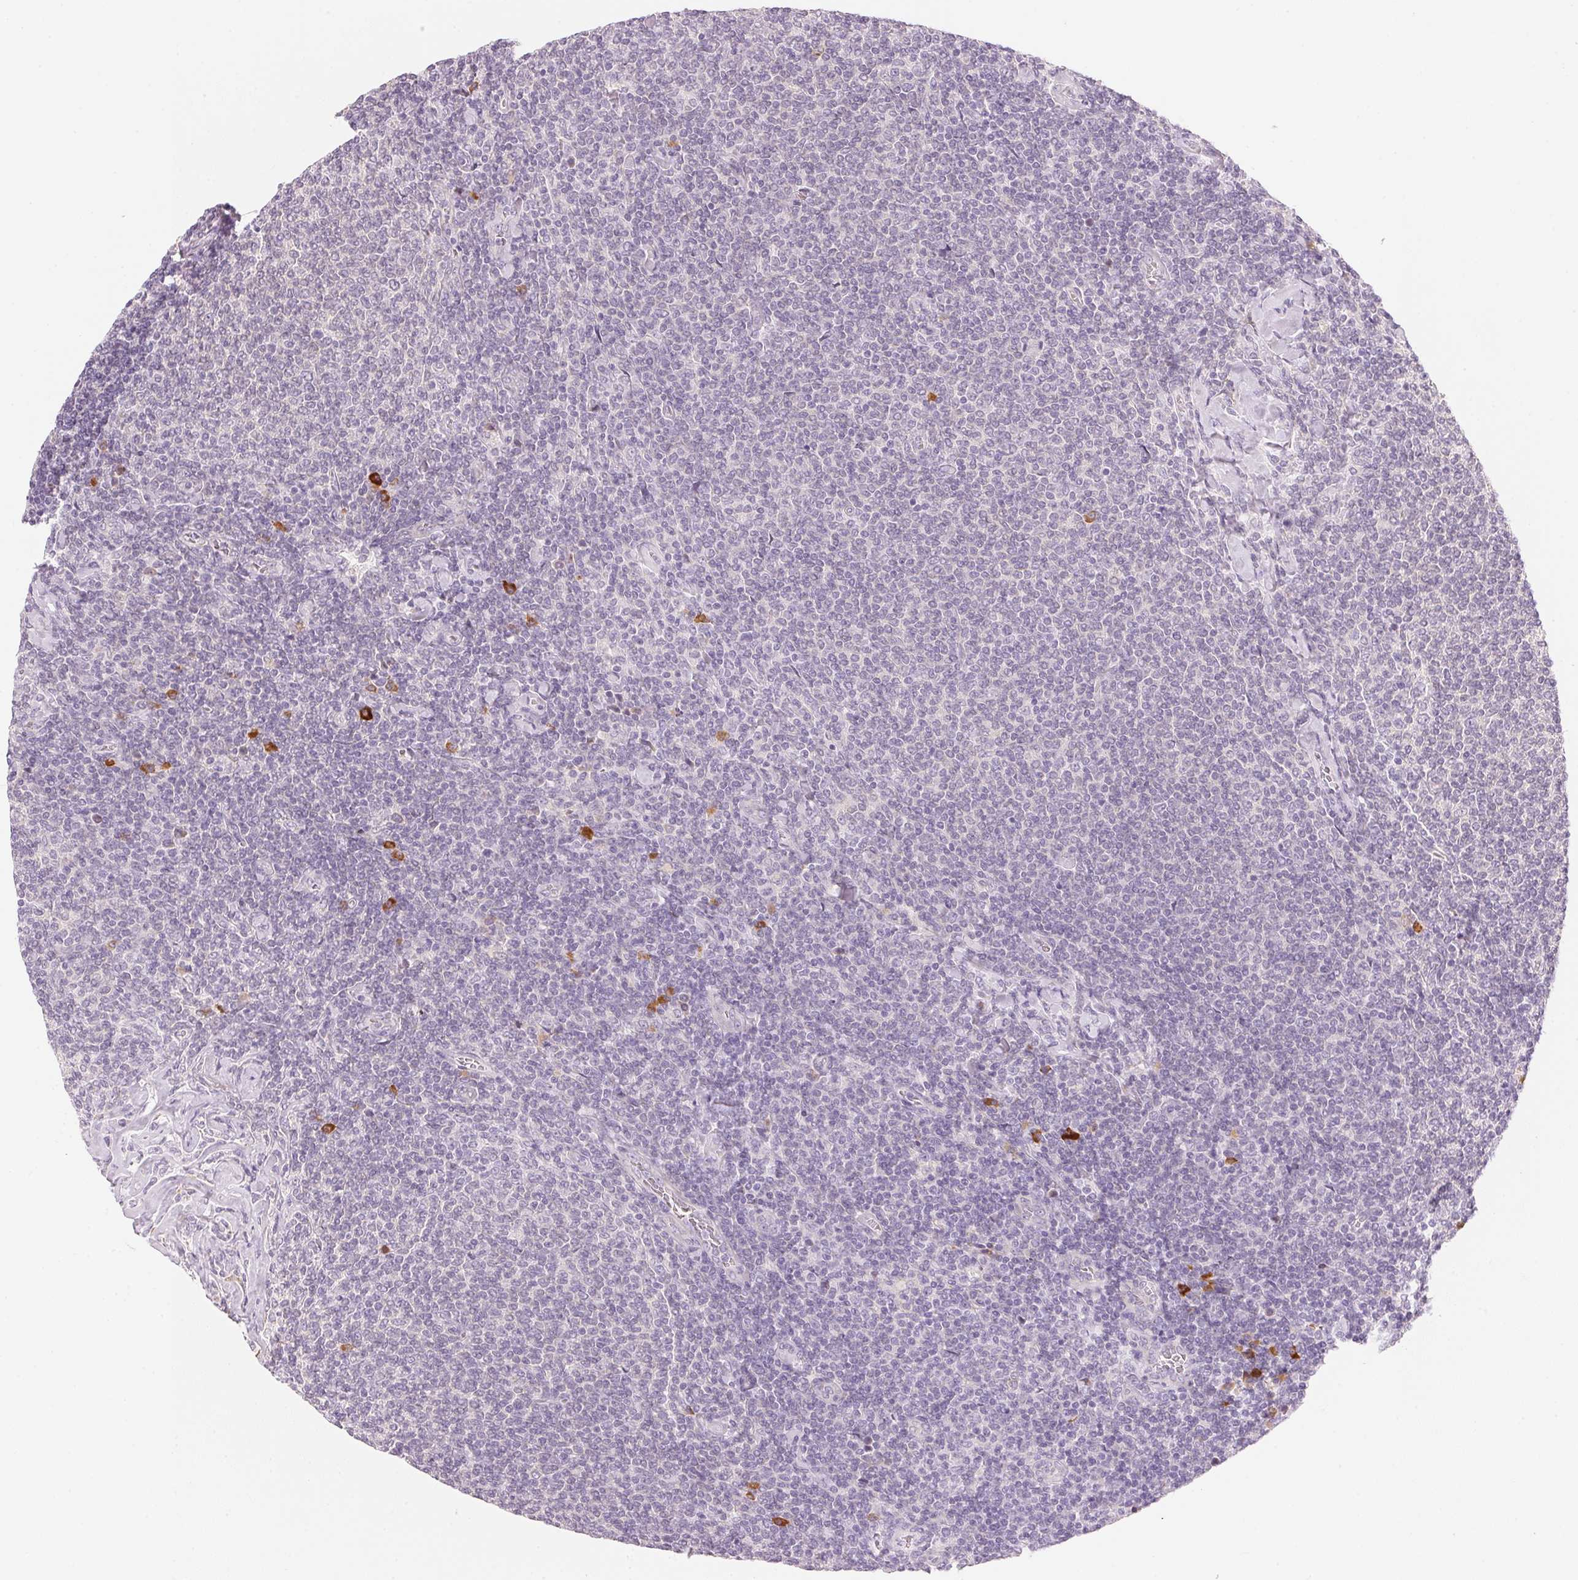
{"staining": {"intensity": "negative", "quantity": "none", "location": "none"}, "tissue": "lymphoma", "cell_type": "Tumor cells", "image_type": "cancer", "snomed": [{"axis": "morphology", "description": "Malignant lymphoma, non-Hodgkin's type, Low grade"}, {"axis": "topography", "description": "Lymph node"}], "caption": "Immunohistochemical staining of human low-grade malignant lymphoma, non-Hodgkin's type reveals no significant staining in tumor cells. (DAB IHC visualized using brightfield microscopy, high magnification).", "gene": "RMDN2", "patient": {"sex": "male", "age": 52}}